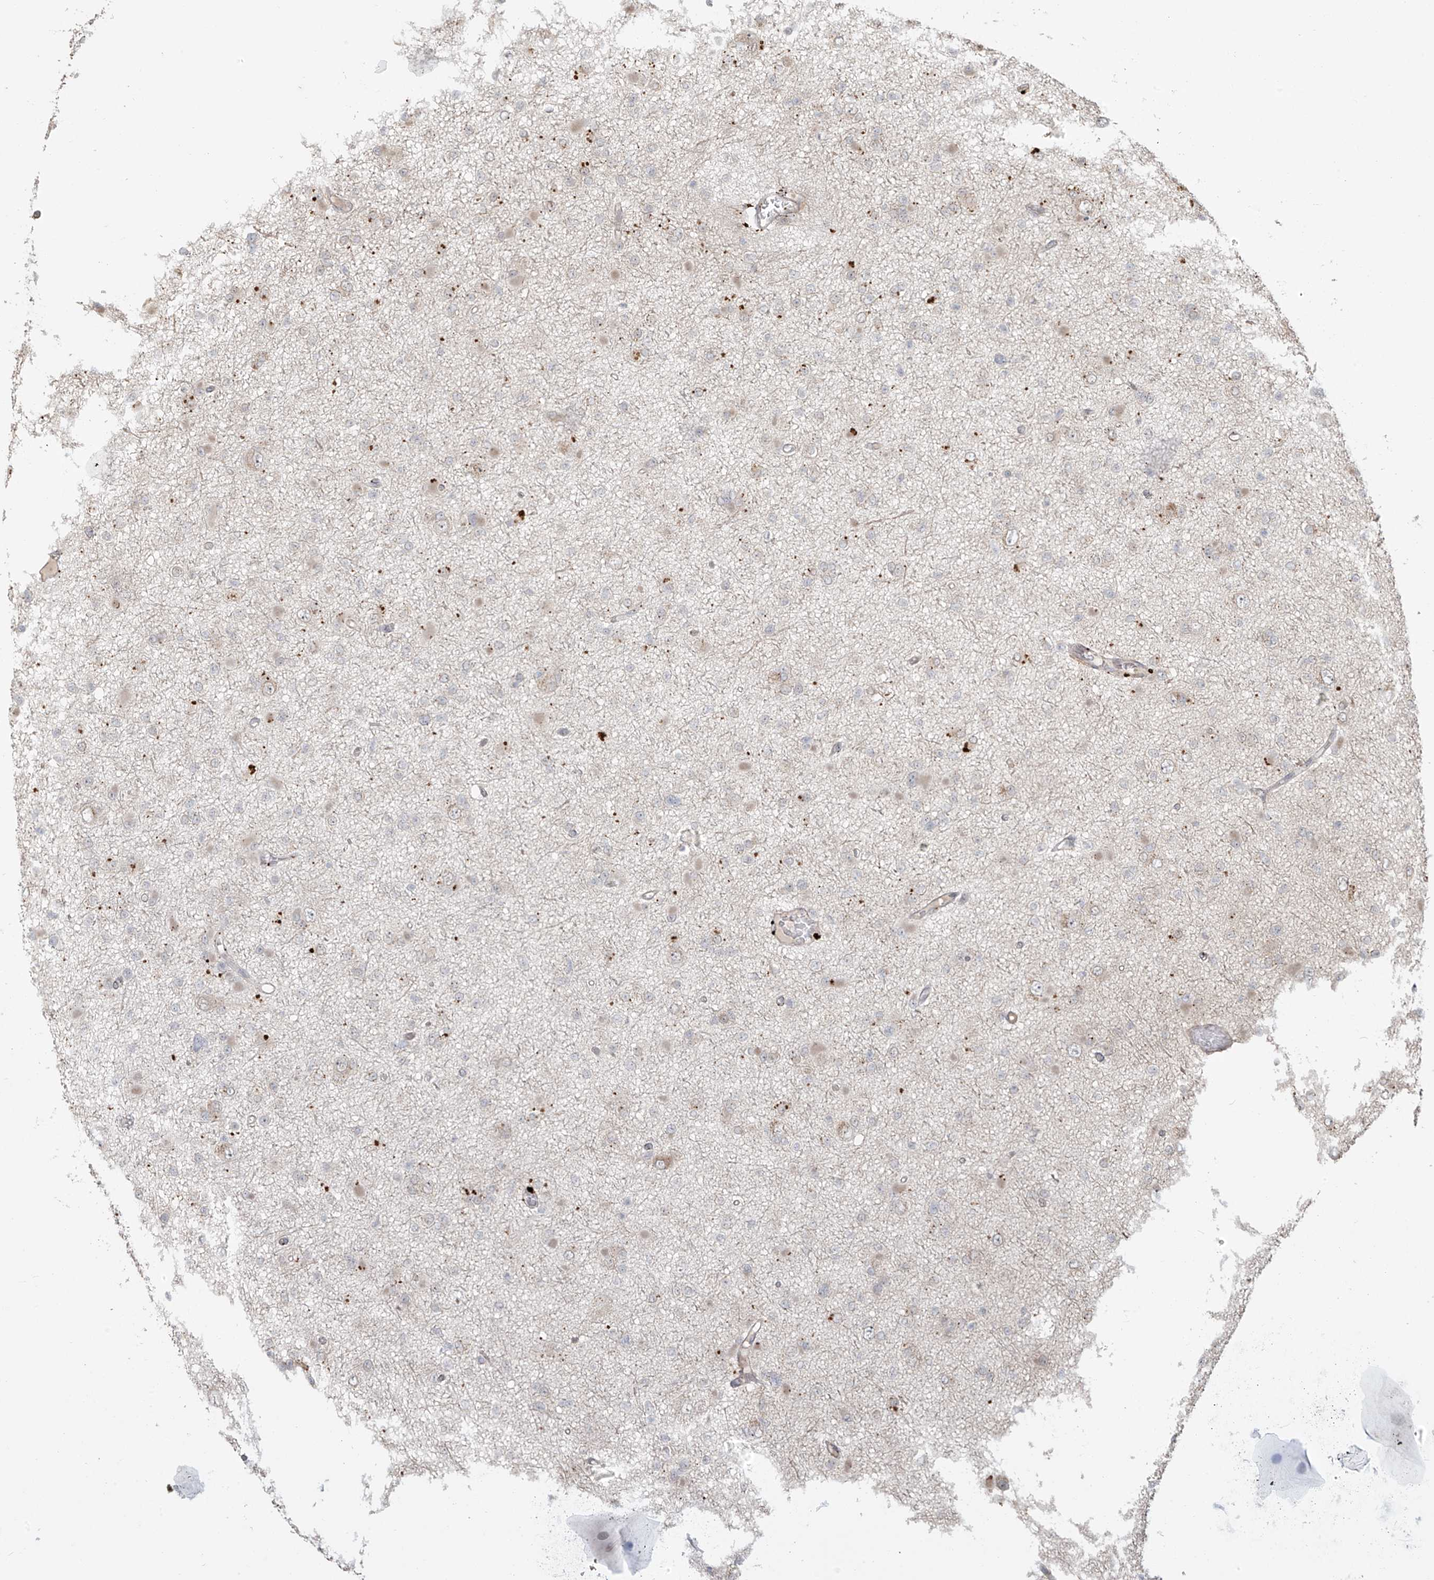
{"staining": {"intensity": "negative", "quantity": "none", "location": "none"}, "tissue": "glioma", "cell_type": "Tumor cells", "image_type": "cancer", "snomed": [{"axis": "morphology", "description": "Glioma, malignant, Low grade"}, {"axis": "topography", "description": "Brain"}], "caption": "The micrograph exhibits no significant positivity in tumor cells of malignant low-grade glioma.", "gene": "PLEKHM3", "patient": {"sex": "female", "age": 22}}